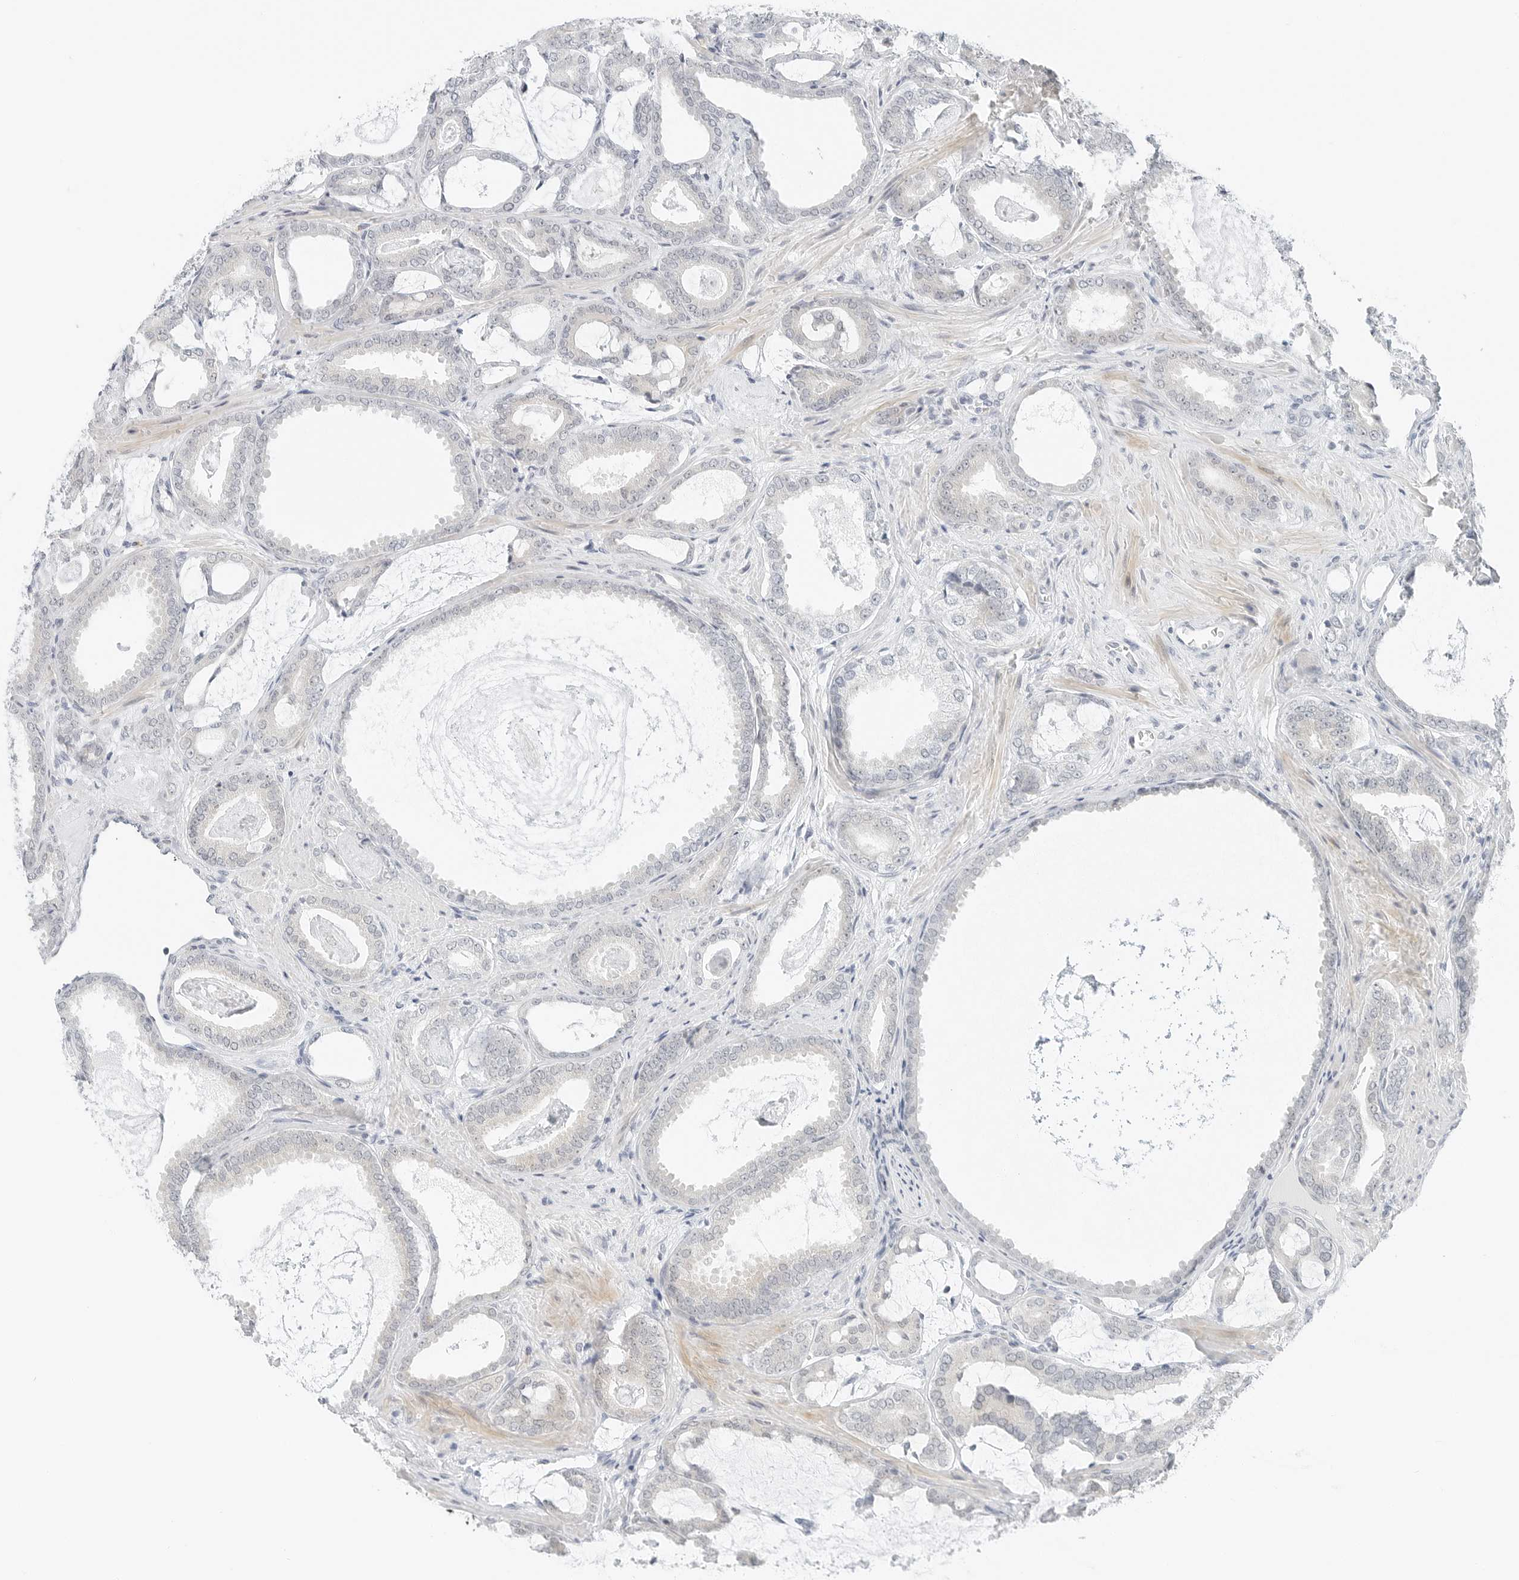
{"staining": {"intensity": "negative", "quantity": "none", "location": "none"}, "tissue": "prostate cancer", "cell_type": "Tumor cells", "image_type": "cancer", "snomed": [{"axis": "morphology", "description": "Adenocarcinoma, Low grade"}, {"axis": "topography", "description": "Prostate"}], "caption": "Tumor cells show no significant positivity in prostate adenocarcinoma (low-grade). Nuclei are stained in blue.", "gene": "CCSAP", "patient": {"sex": "male", "age": 71}}